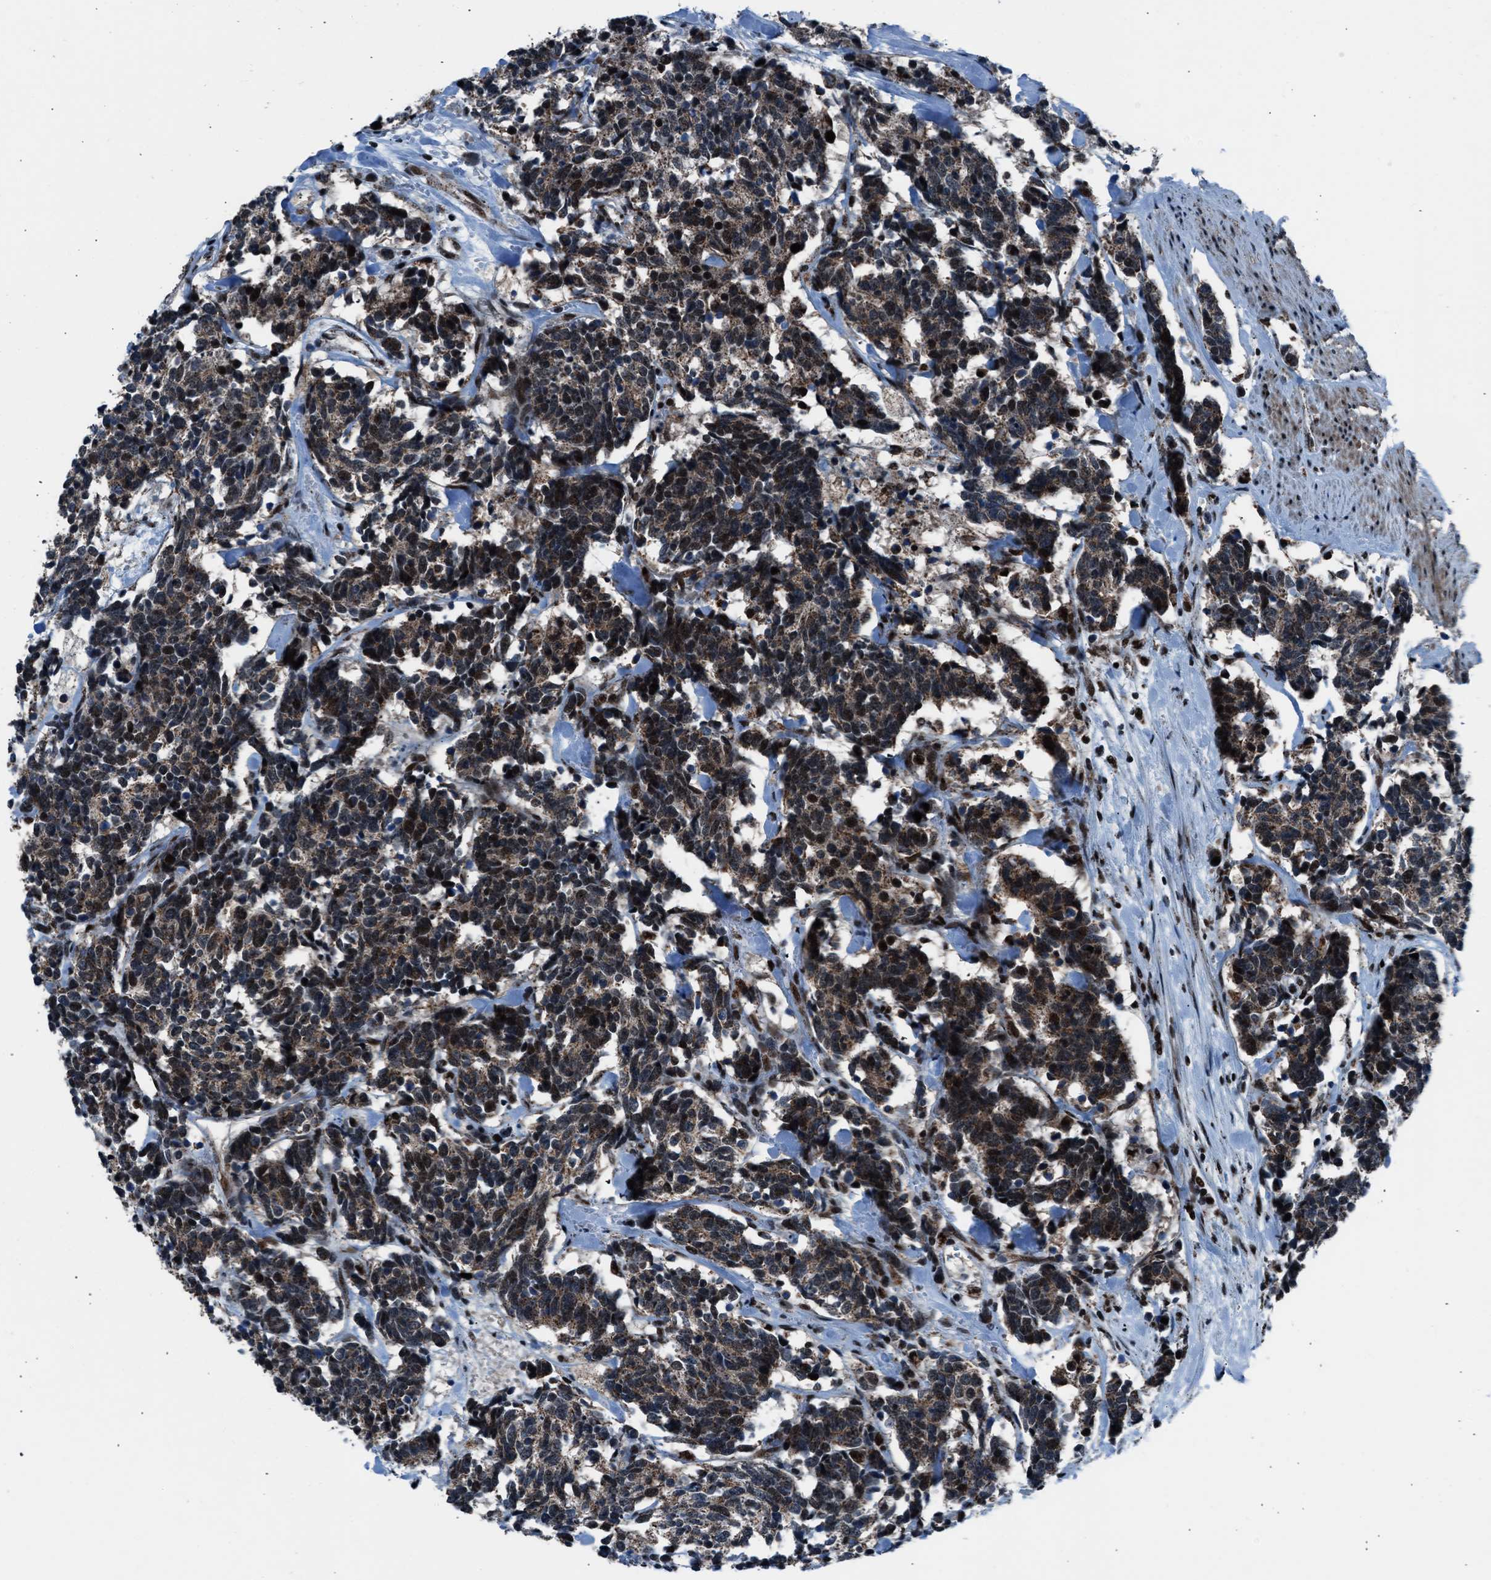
{"staining": {"intensity": "moderate", "quantity": ">75%", "location": "cytoplasmic/membranous,nuclear"}, "tissue": "carcinoid", "cell_type": "Tumor cells", "image_type": "cancer", "snomed": [{"axis": "morphology", "description": "Carcinoma, NOS"}, {"axis": "morphology", "description": "Carcinoid, malignant, NOS"}, {"axis": "topography", "description": "Urinary bladder"}], "caption": "Immunohistochemistry (IHC) photomicrograph of neoplastic tissue: carcinoid stained using immunohistochemistry reveals medium levels of moderate protein expression localized specifically in the cytoplasmic/membranous and nuclear of tumor cells, appearing as a cytoplasmic/membranous and nuclear brown color.", "gene": "MORC3", "patient": {"sex": "male", "age": 57}}